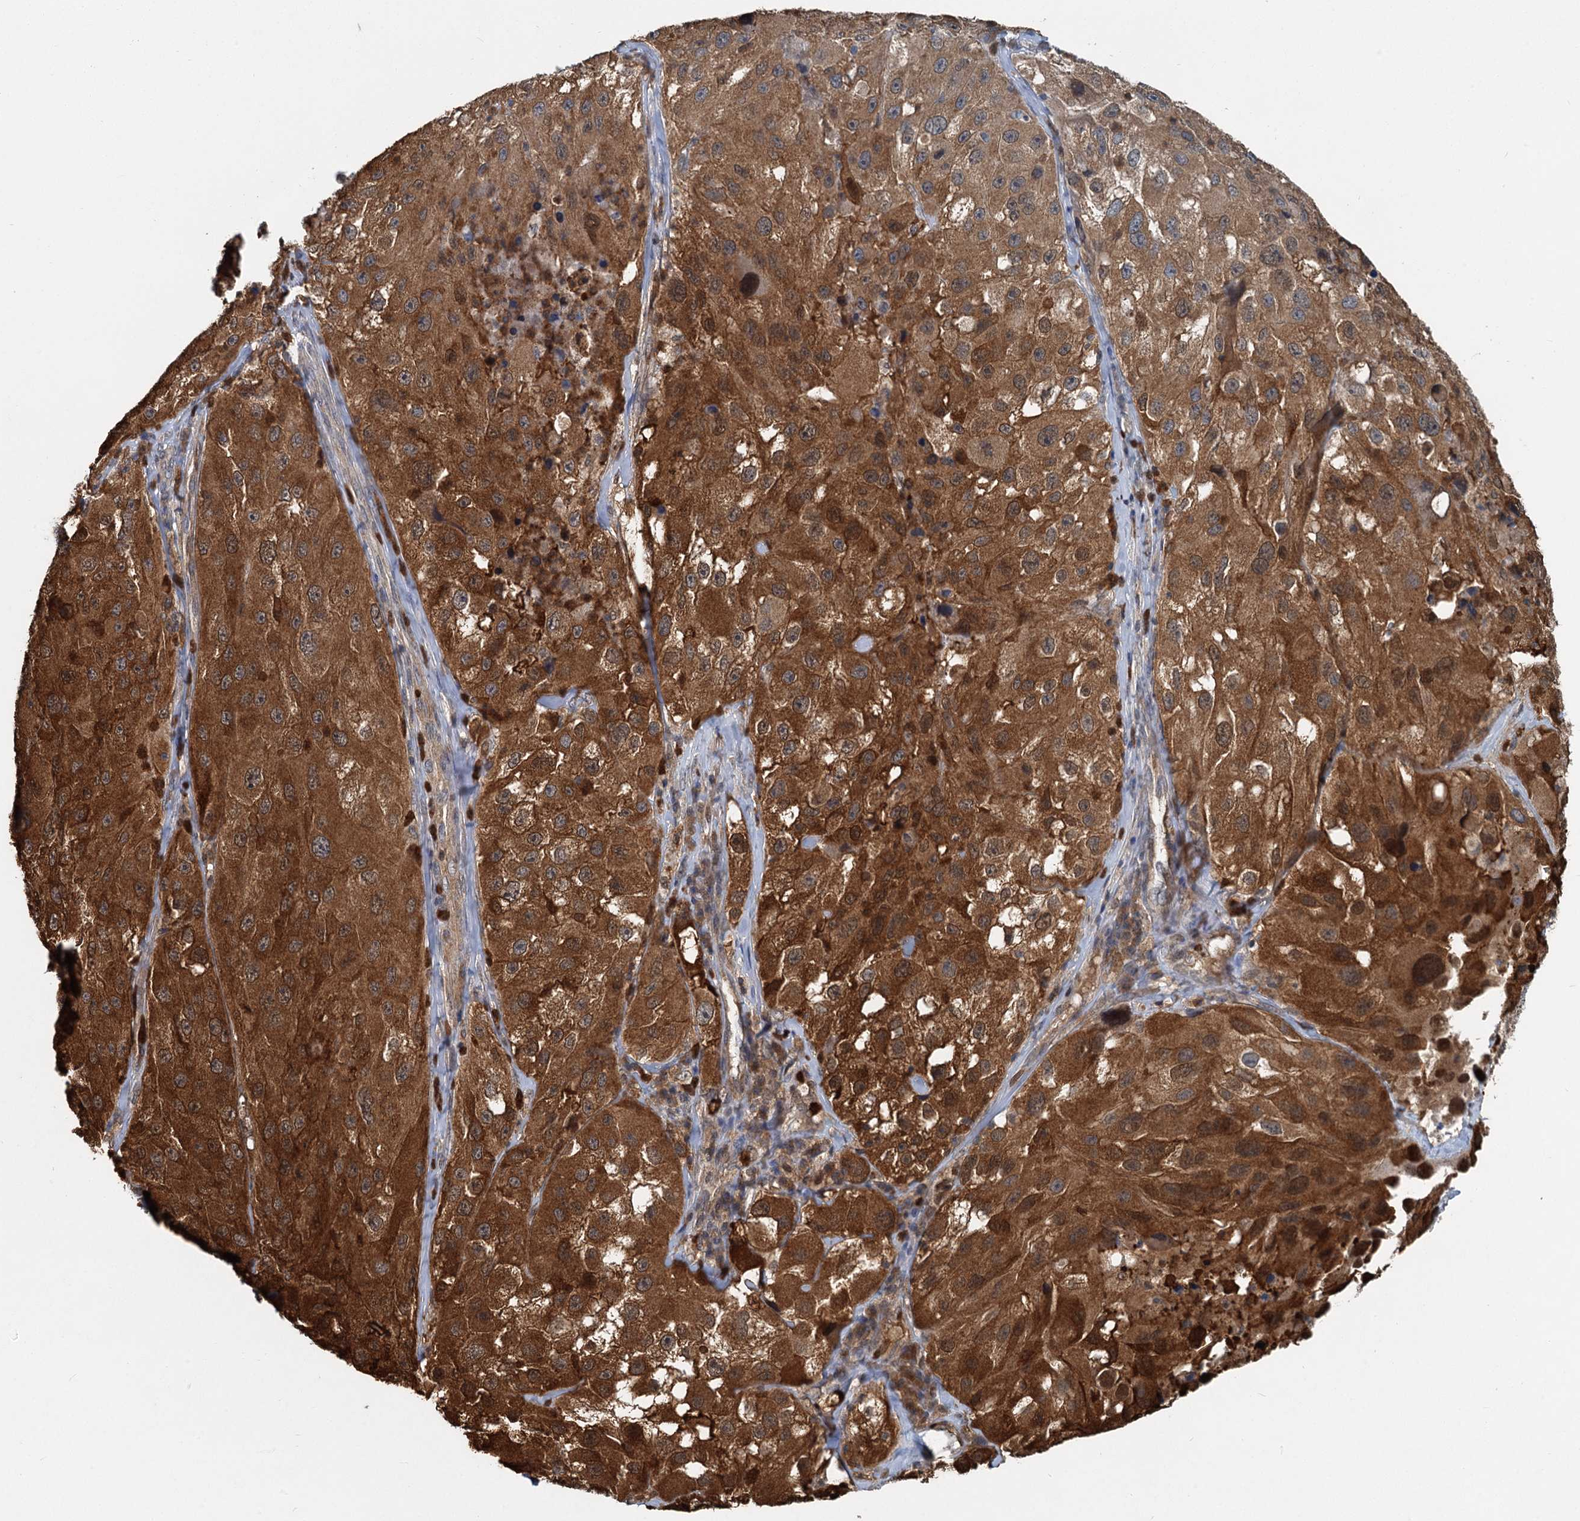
{"staining": {"intensity": "strong", "quantity": ">75%", "location": "cytoplasmic/membranous"}, "tissue": "melanoma", "cell_type": "Tumor cells", "image_type": "cancer", "snomed": [{"axis": "morphology", "description": "Malignant melanoma, Metastatic site"}, {"axis": "topography", "description": "Lymph node"}], "caption": "DAB immunohistochemical staining of human melanoma reveals strong cytoplasmic/membranous protein positivity in about >75% of tumor cells.", "gene": "GPI", "patient": {"sex": "male", "age": 62}}